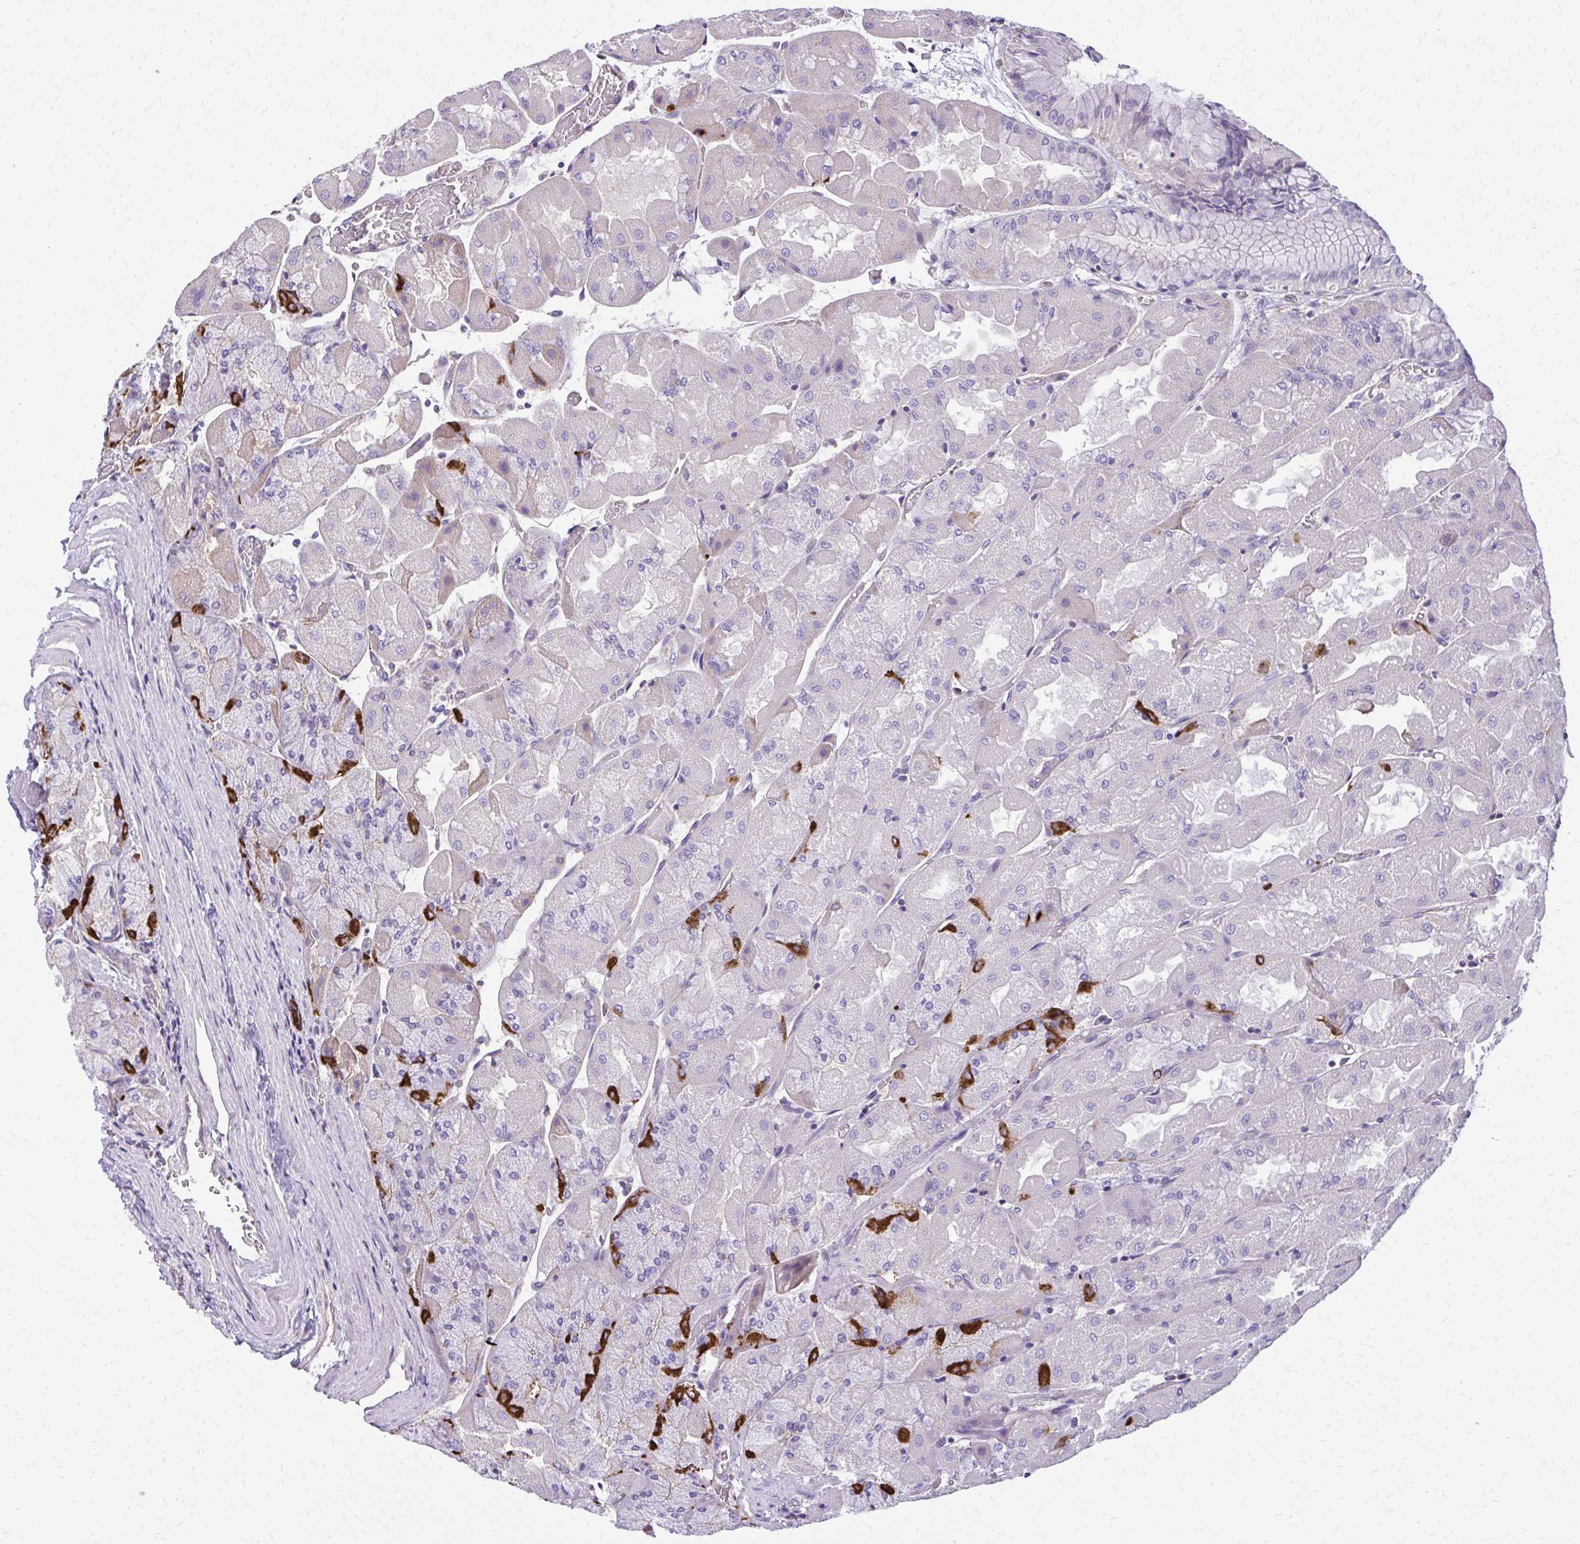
{"staining": {"intensity": "strong", "quantity": "<25%", "location": "cytoplasmic/membranous"}, "tissue": "stomach", "cell_type": "Glandular cells", "image_type": "normal", "snomed": [{"axis": "morphology", "description": "Normal tissue, NOS"}, {"axis": "topography", "description": "Stomach"}], "caption": "Human stomach stained with a brown dye displays strong cytoplasmic/membranous positive staining in about <25% of glandular cells.", "gene": "RUNDC3B", "patient": {"sex": "female", "age": 61}}